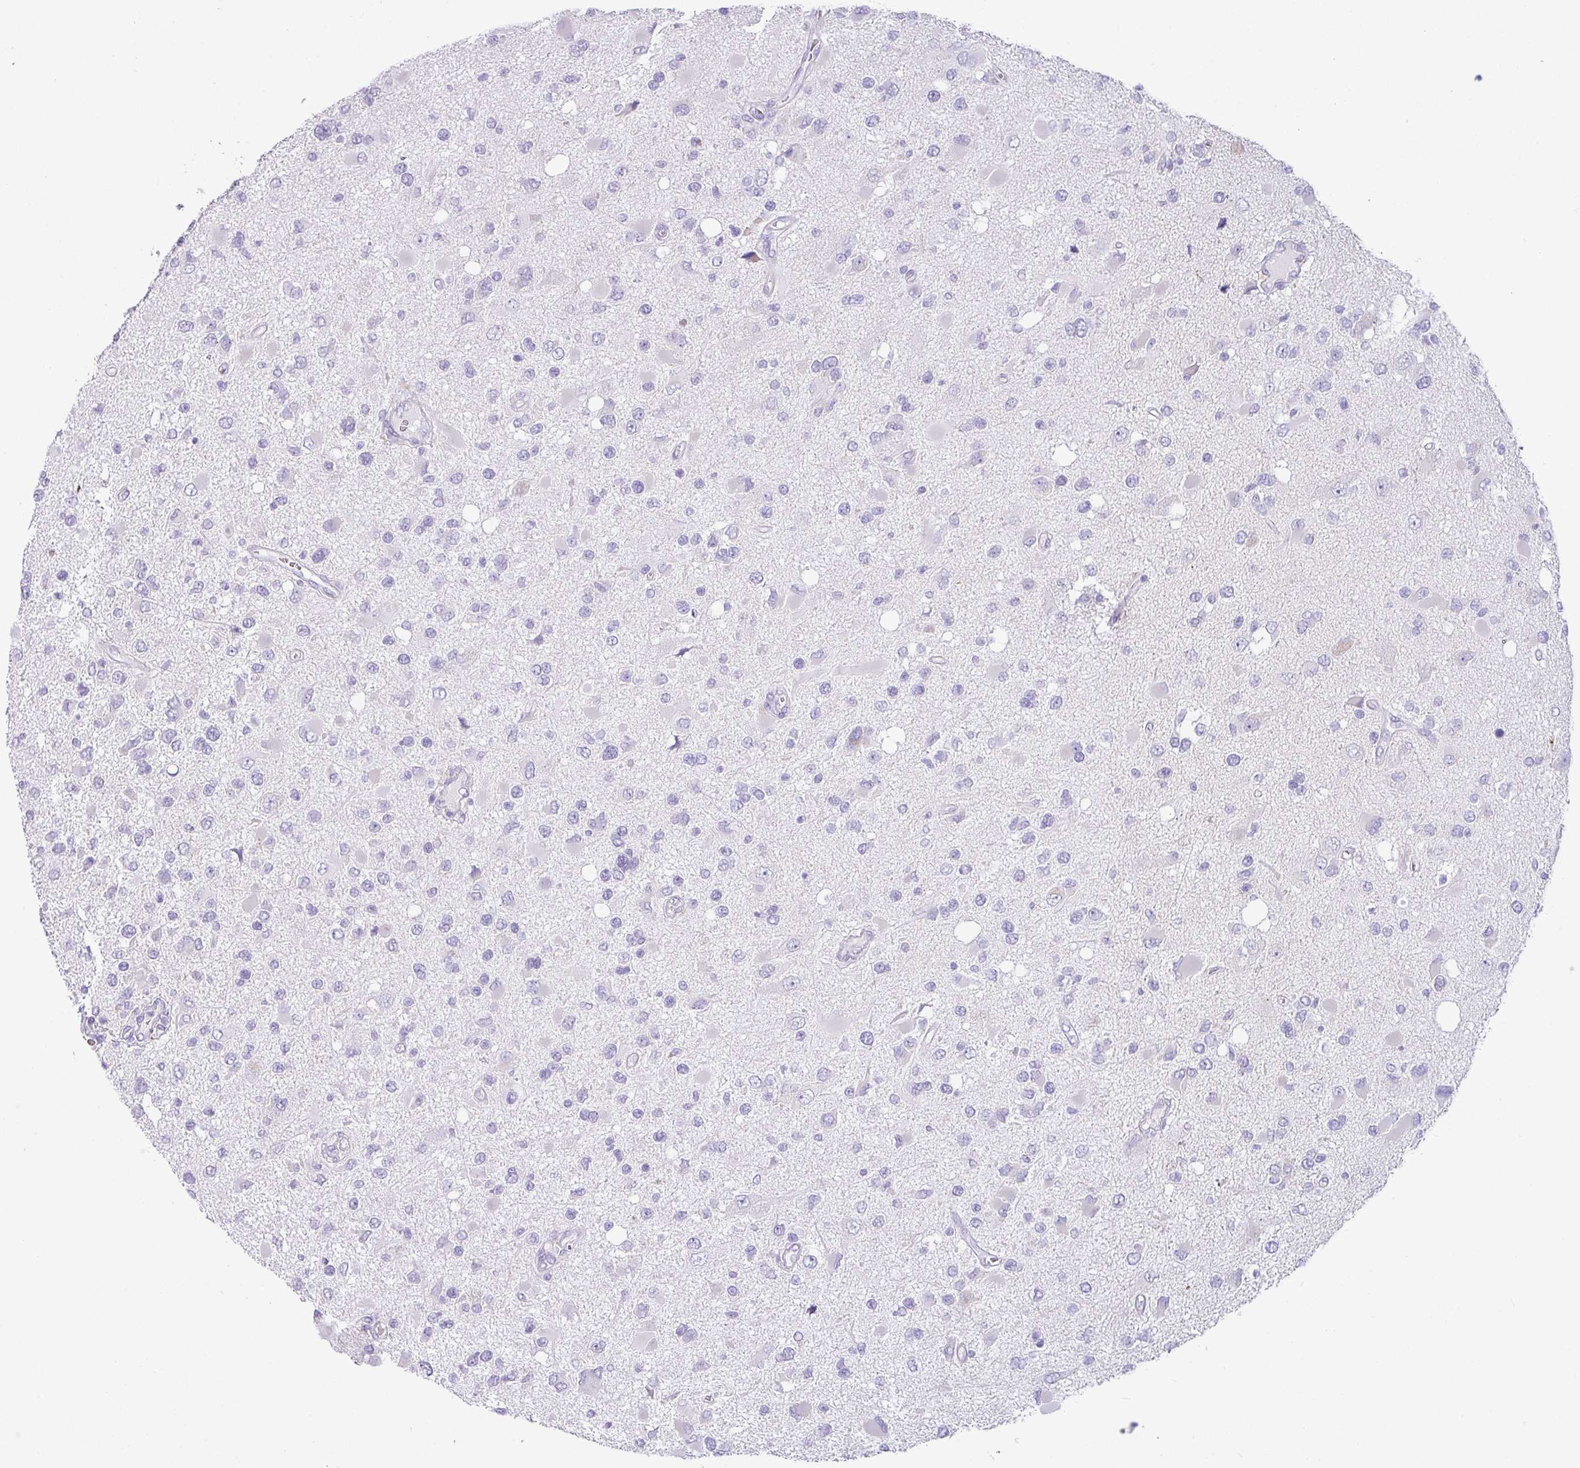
{"staining": {"intensity": "negative", "quantity": "none", "location": "none"}, "tissue": "glioma", "cell_type": "Tumor cells", "image_type": "cancer", "snomed": [{"axis": "morphology", "description": "Glioma, malignant, High grade"}, {"axis": "topography", "description": "Brain"}], "caption": "Glioma stained for a protein using IHC demonstrates no expression tumor cells.", "gene": "NCCRP1", "patient": {"sex": "male", "age": 53}}